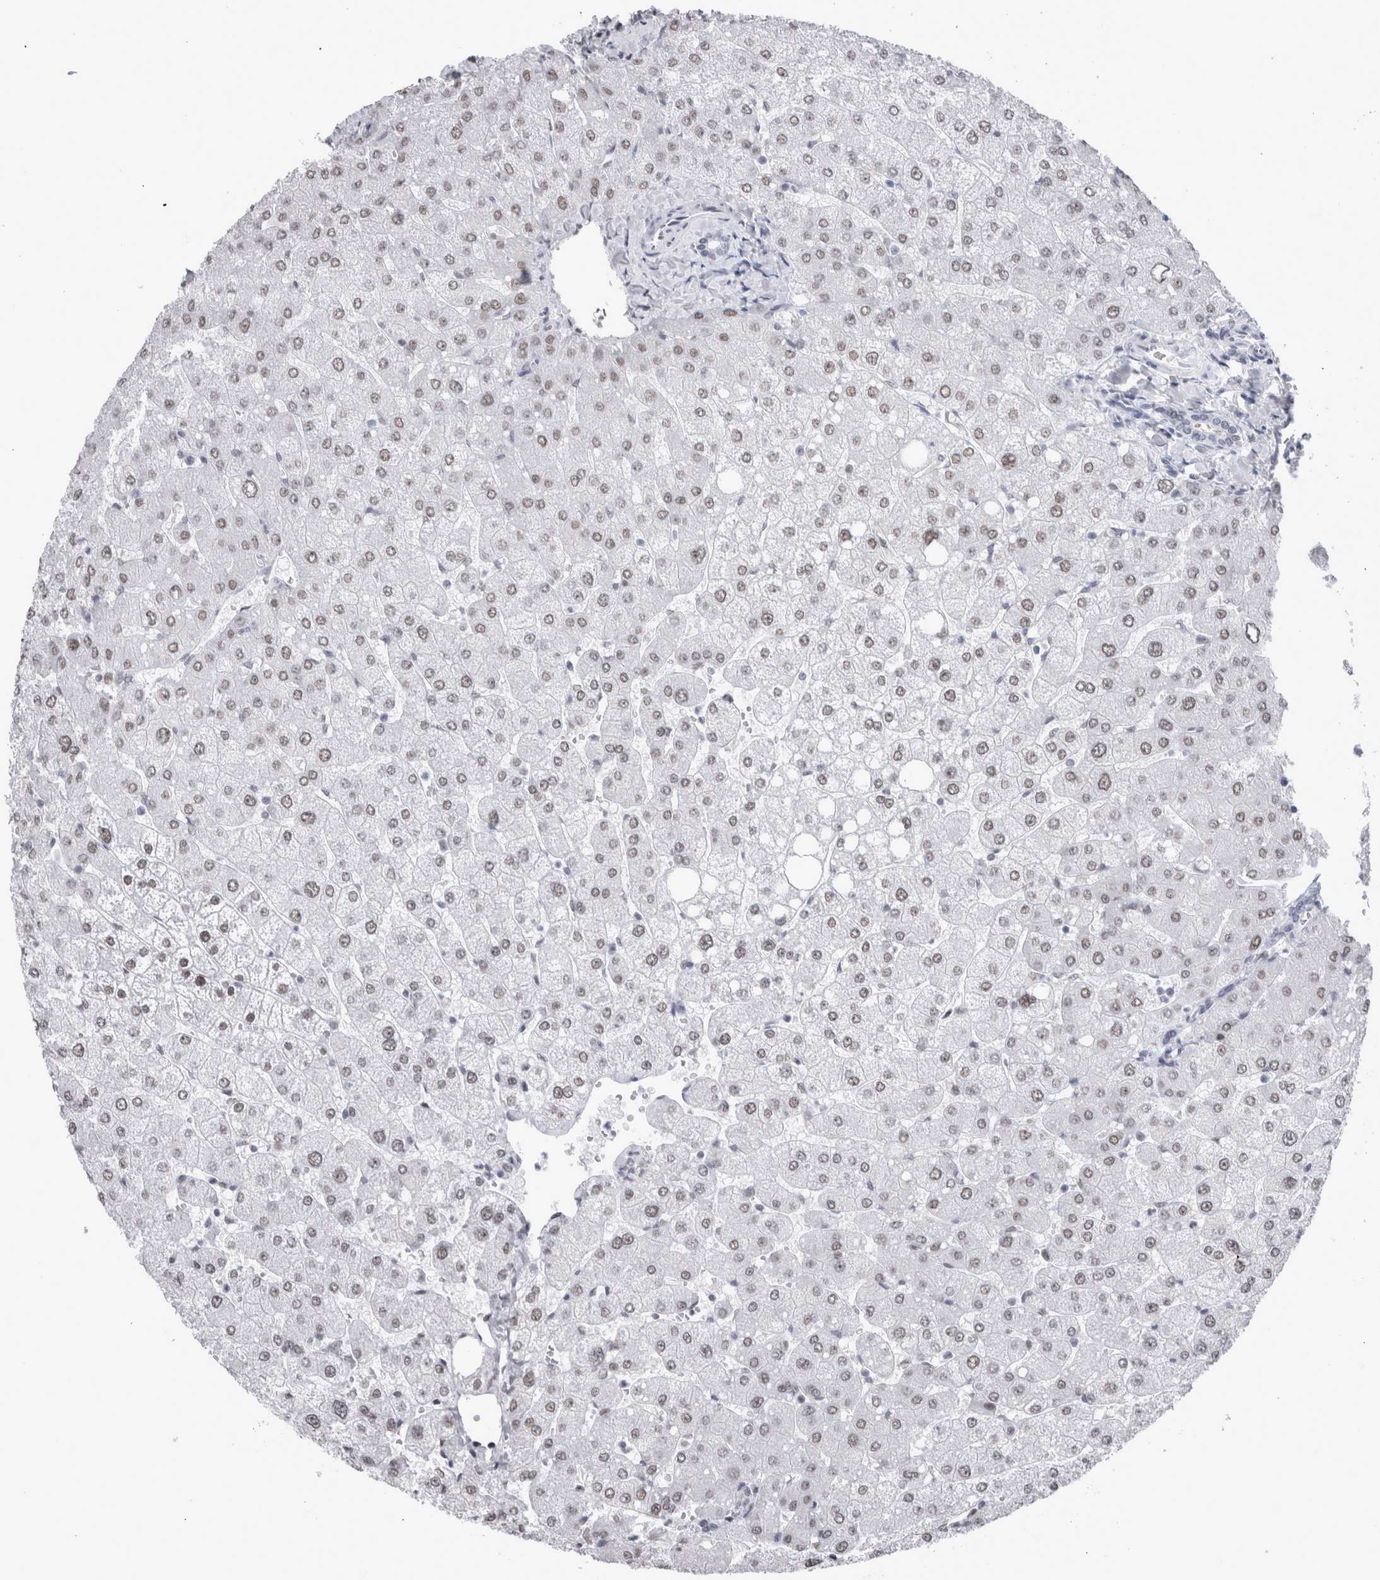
{"staining": {"intensity": "negative", "quantity": "none", "location": "none"}, "tissue": "liver", "cell_type": "Cholangiocytes", "image_type": "normal", "snomed": [{"axis": "morphology", "description": "Normal tissue, NOS"}, {"axis": "topography", "description": "Liver"}], "caption": "An IHC micrograph of benign liver is shown. There is no staining in cholangiocytes of liver. Brightfield microscopy of immunohistochemistry (IHC) stained with DAB (brown) and hematoxylin (blue), captured at high magnification.", "gene": "API5", "patient": {"sex": "male", "age": 55}}